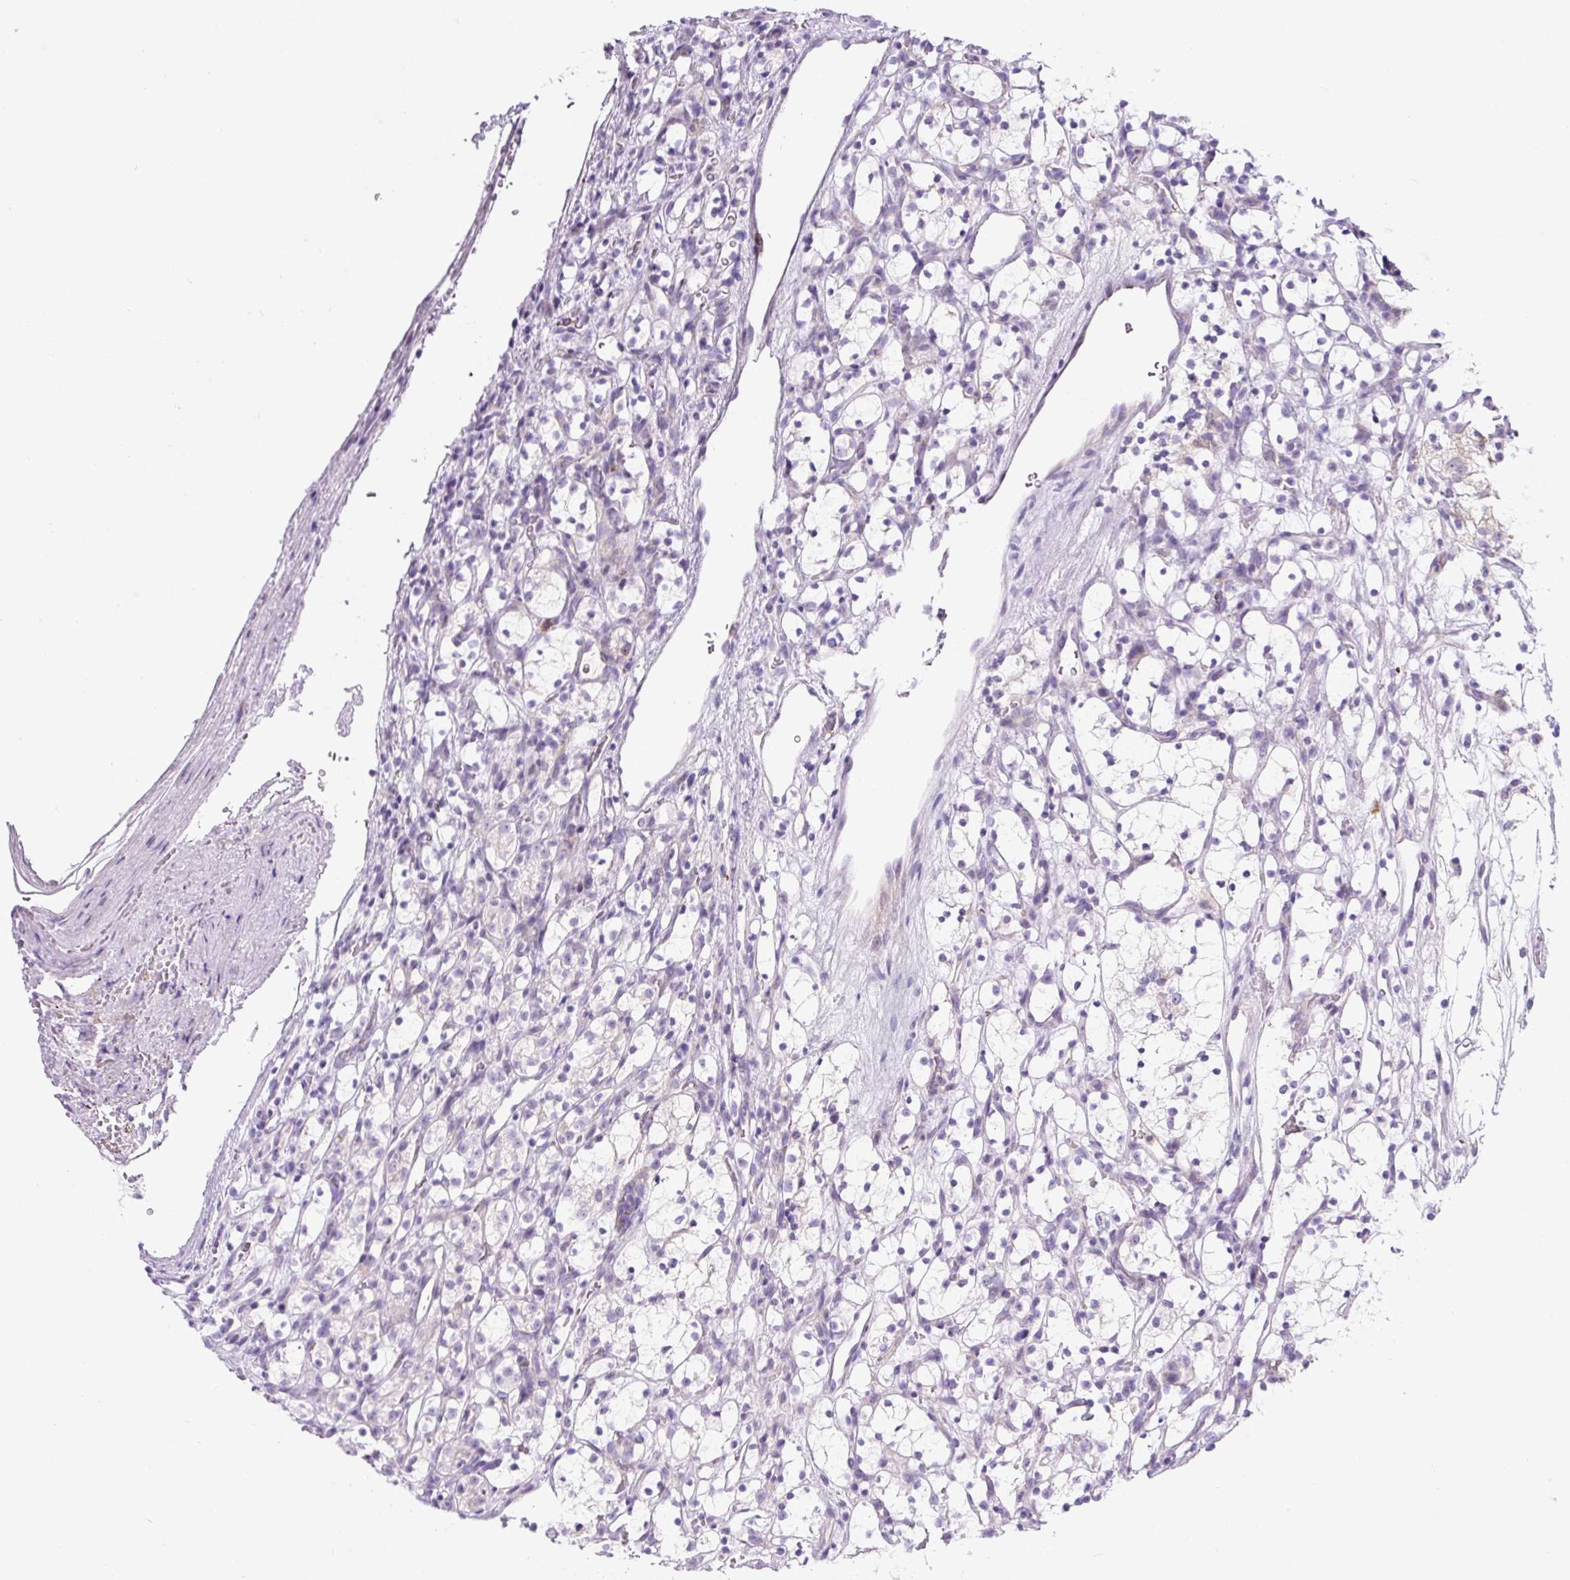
{"staining": {"intensity": "negative", "quantity": "none", "location": "none"}, "tissue": "renal cancer", "cell_type": "Tumor cells", "image_type": "cancer", "snomed": [{"axis": "morphology", "description": "Adenocarcinoma, NOS"}, {"axis": "topography", "description": "Kidney"}], "caption": "High power microscopy histopathology image of an IHC image of adenocarcinoma (renal), revealing no significant expression in tumor cells.", "gene": "ZNF596", "patient": {"sex": "female", "age": 69}}